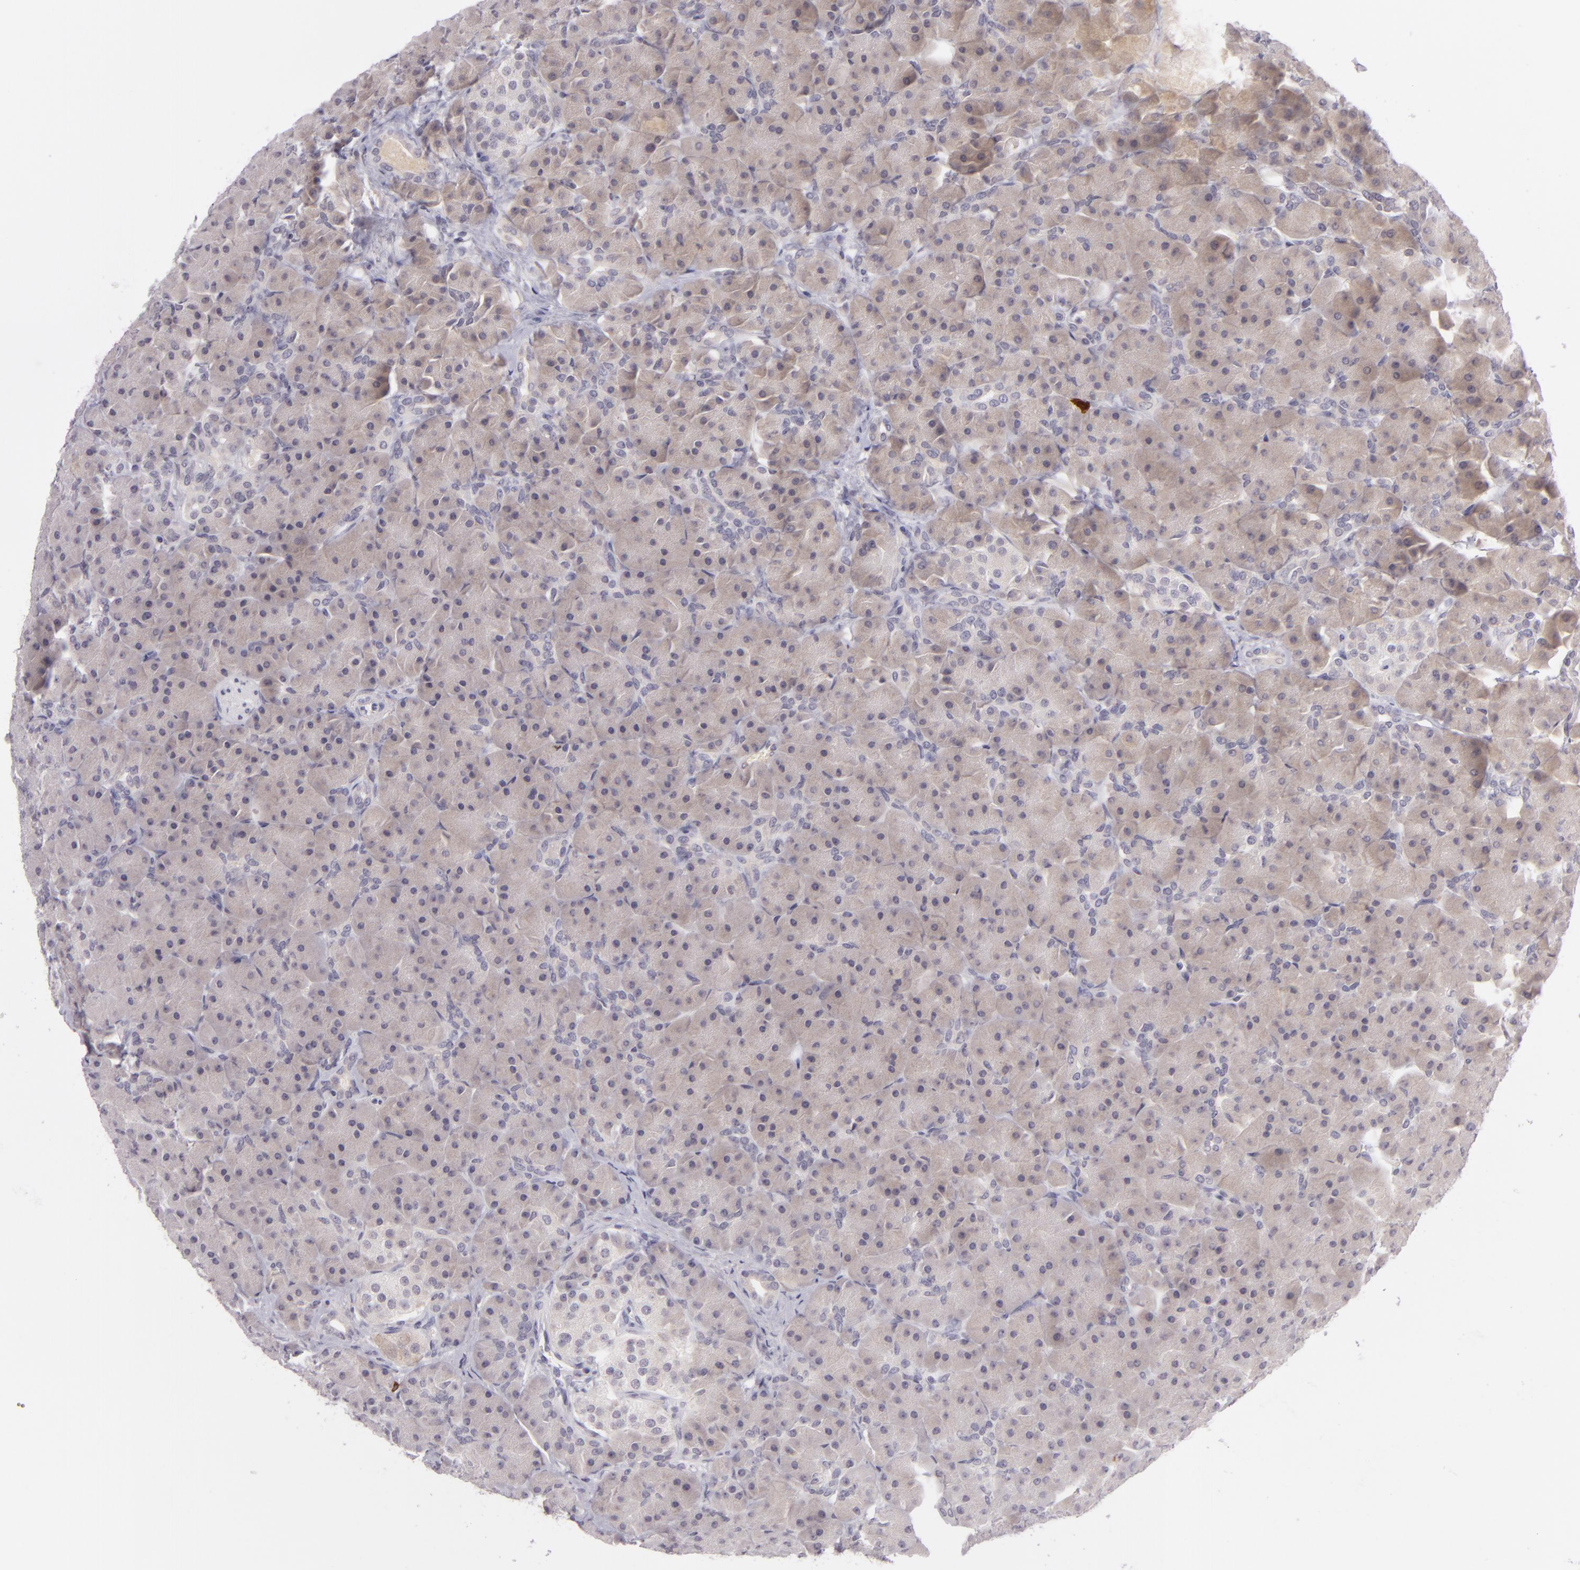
{"staining": {"intensity": "negative", "quantity": "none", "location": "none"}, "tissue": "pancreas", "cell_type": "Exocrine glandular cells", "image_type": "normal", "snomed": [{"axis": "morphology", "description": "Normal tissue, NOS"}, {"axis": "topography", "description": "Pancreas"}], "caption": "The immunohistochemistry (IHC) micrograph has no significant positivity in exocrine glandular cells of pancreas. (DAB IHC with hematoxylin counter stain).", "gene": "DAG1", "patient": {"sex": "male", "age": 66}}